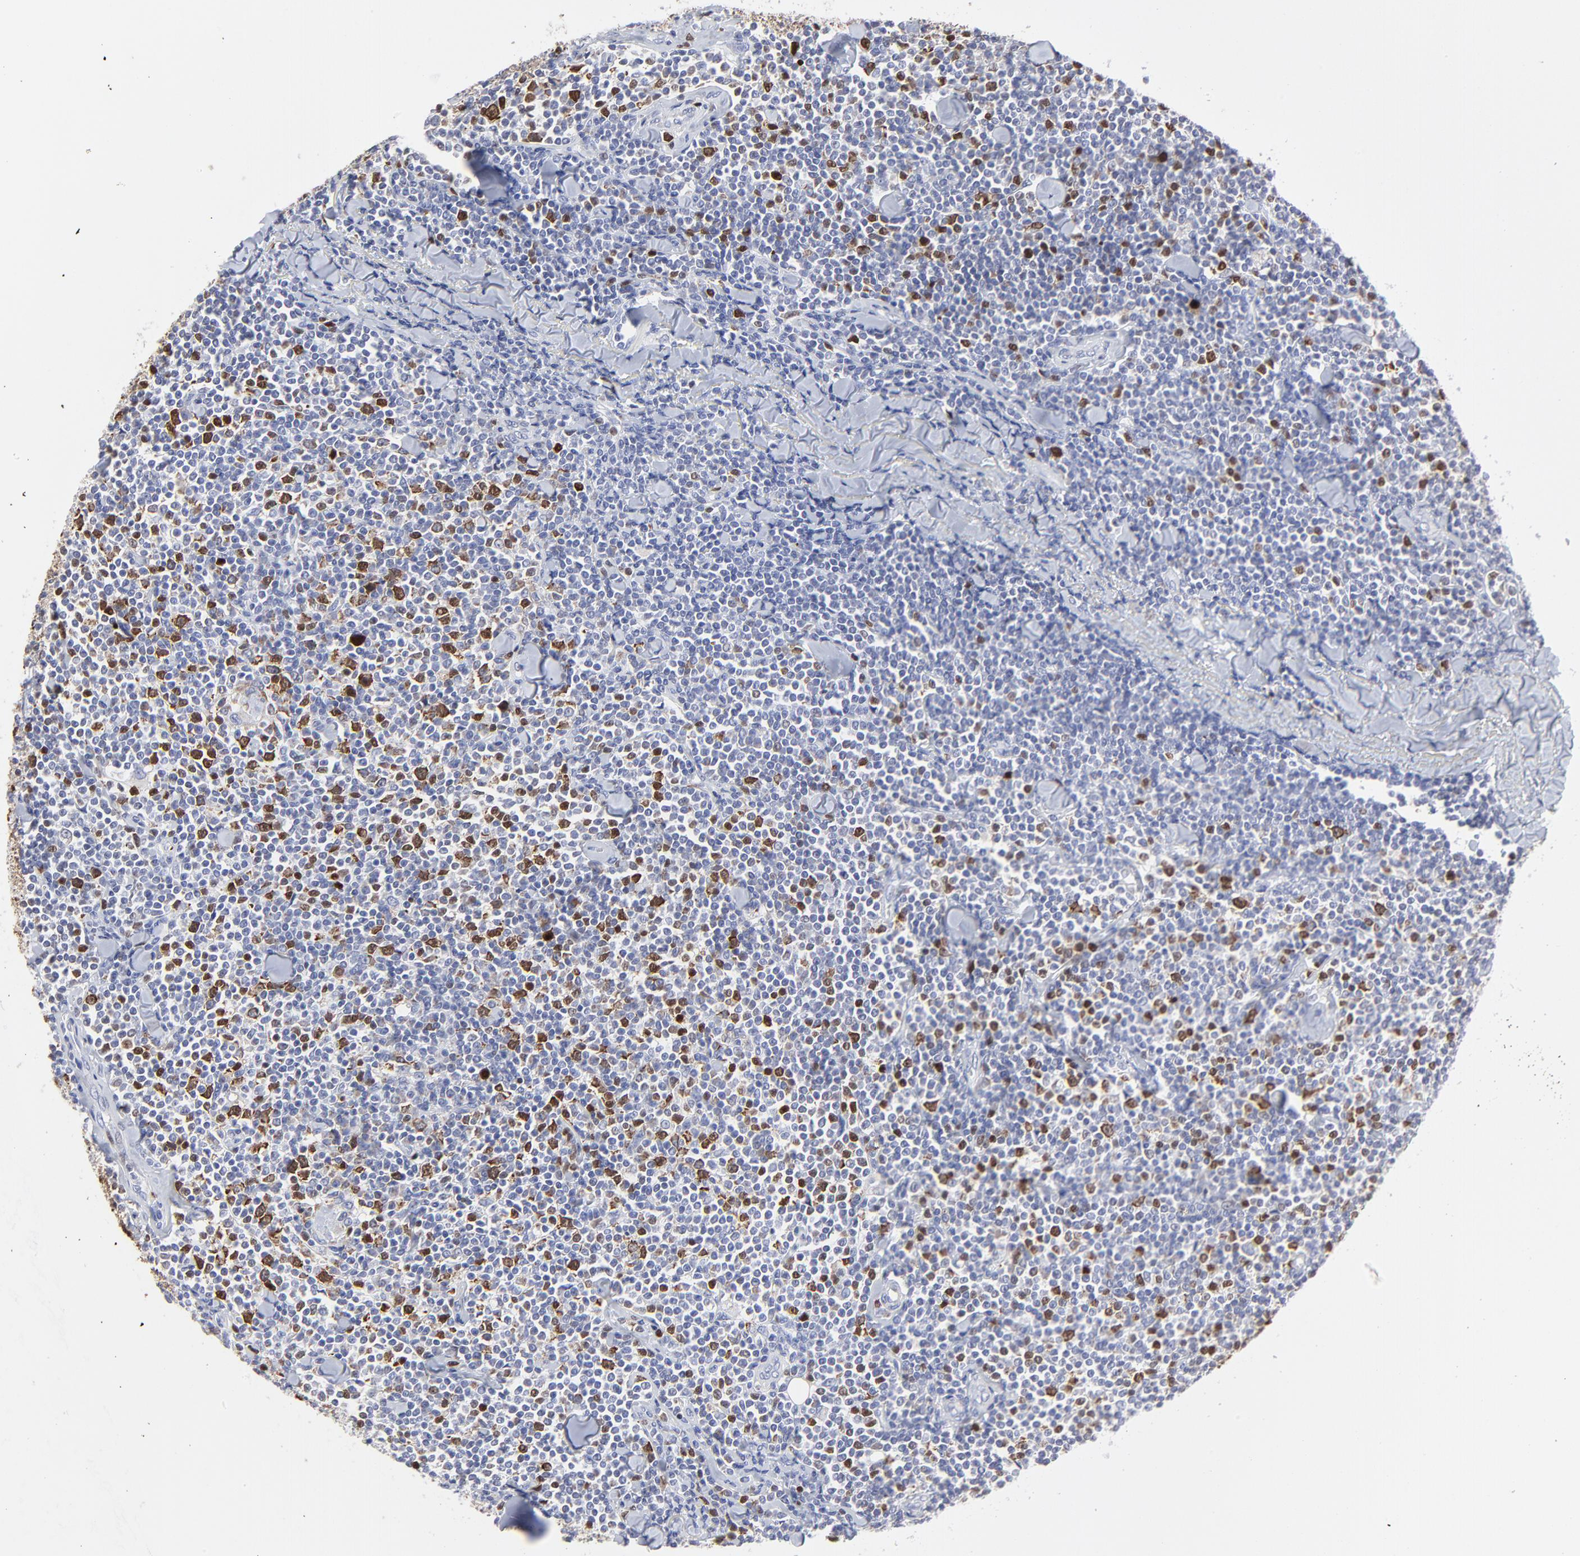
{"staining": {"intensity": "moderate", "quantity": "<25%", "location": "cytoplasmic/membranous,nuclear"}, "tissue": "lymphoma", "cell_type": "Tumor cells", "image_type": "cancer", "snomed": [{"axis": "morphology", "description": "Malignant lymphoma, non-Hodgkin's type, Low grade"}, {"axis": "topography", "description": "Soft tissue"}], "caption": "Protein expression analysis of human lymphoma reveals moderate cytoplasmic/membranous and nuclear staining in about <25% of tumor cells.", "gene": "NCAPH", "patient": {"sex": "male", "age": 92}}